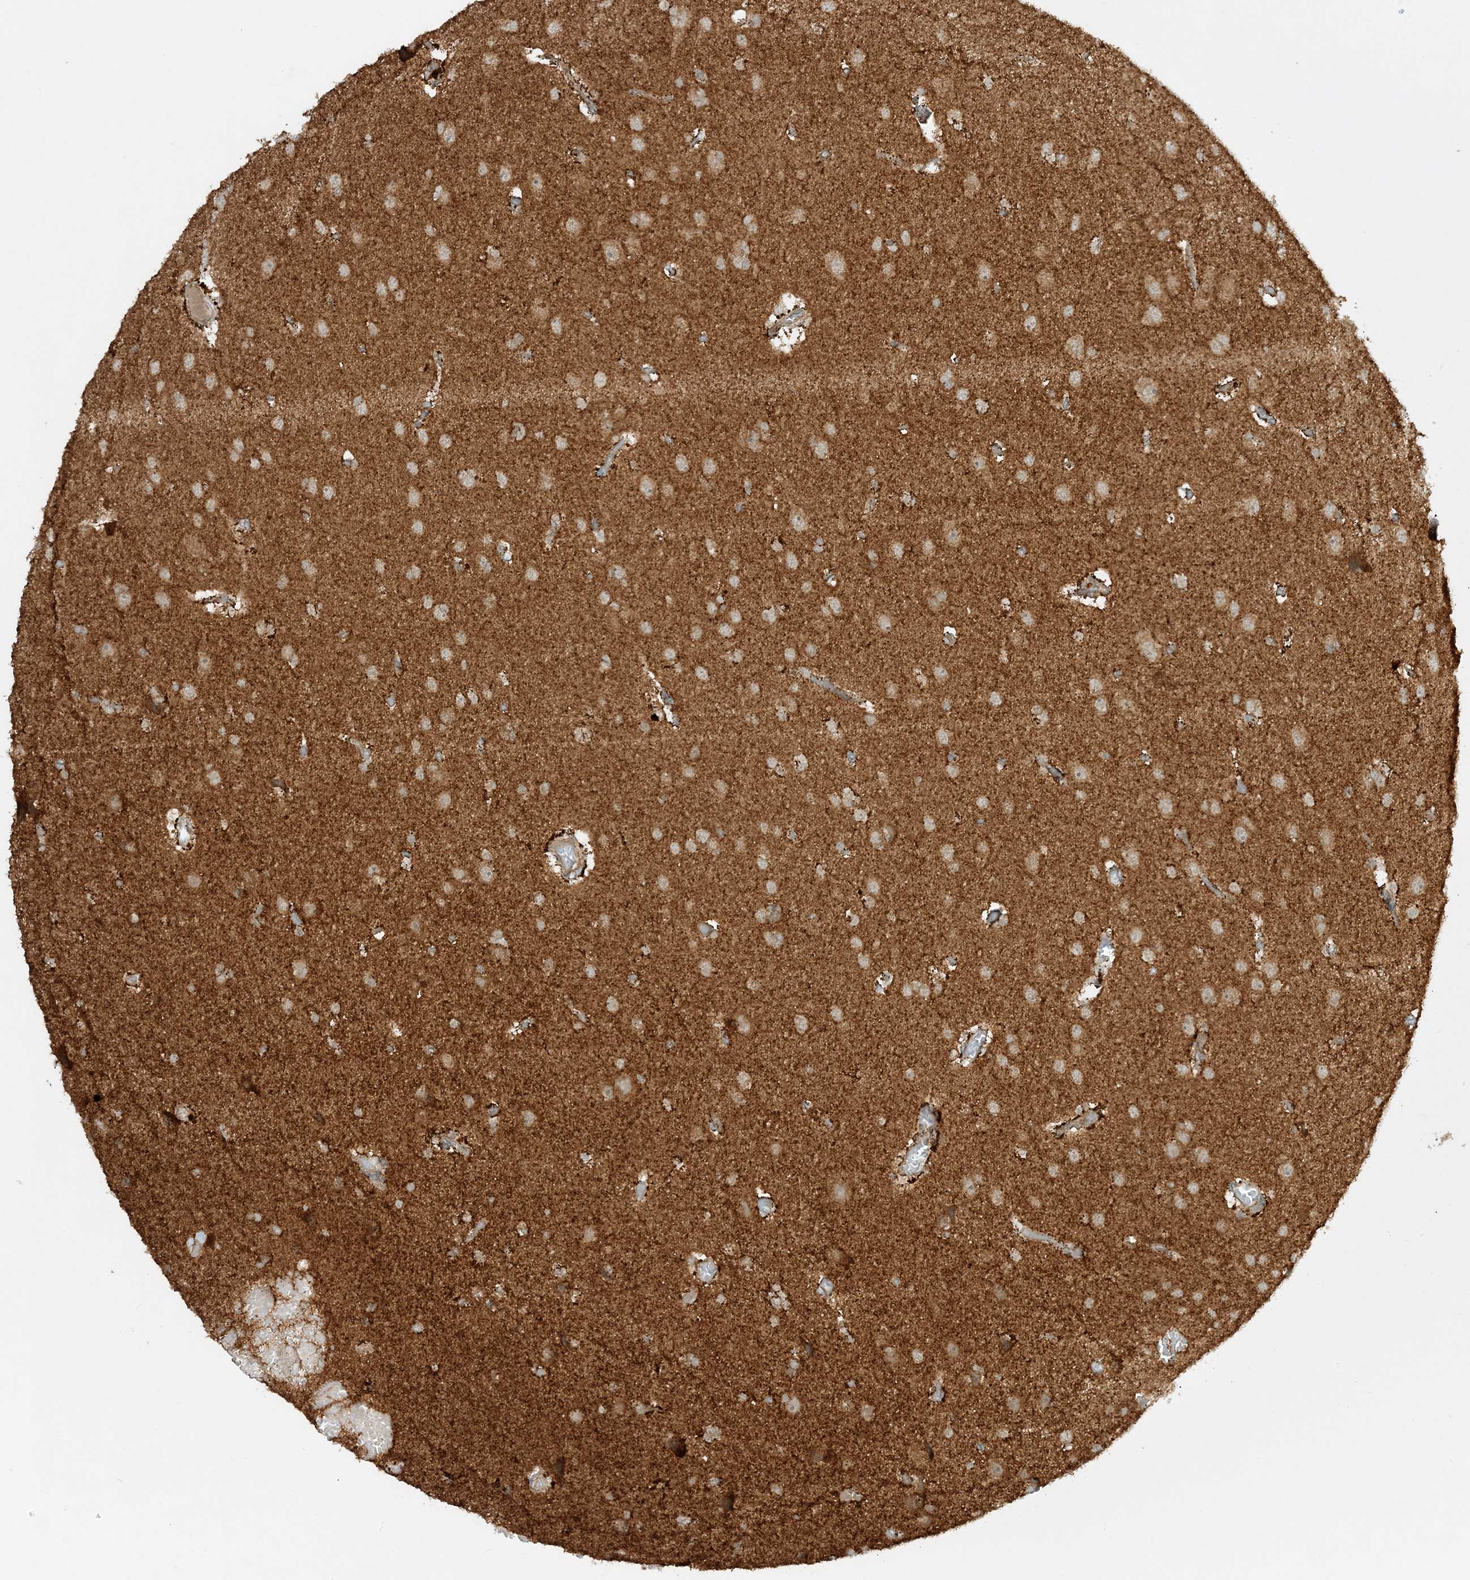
{"staining": {"intensity": "weak", "quantity": ">75%", "location": "cytoplasmic/membranous"}, "tissue": "glioma", "cell_type": "Tumor cells", "image_type": "cancer", "snomed": [{"axis": "morphology", "description": "Glioma, malignant, High grade"}, {"axis": "topography", "description": "Brain"}], "caption": "This micrograph demonstrates glioma stained with immunohistochemistry to label a protein in brown. The cytoplasmic/membranous of tumor cells show weak positivity for the protein. Nuclei are counter-stained blue.", "gene": "XRN1", "patient": {"sex": "female", "age": 59}}